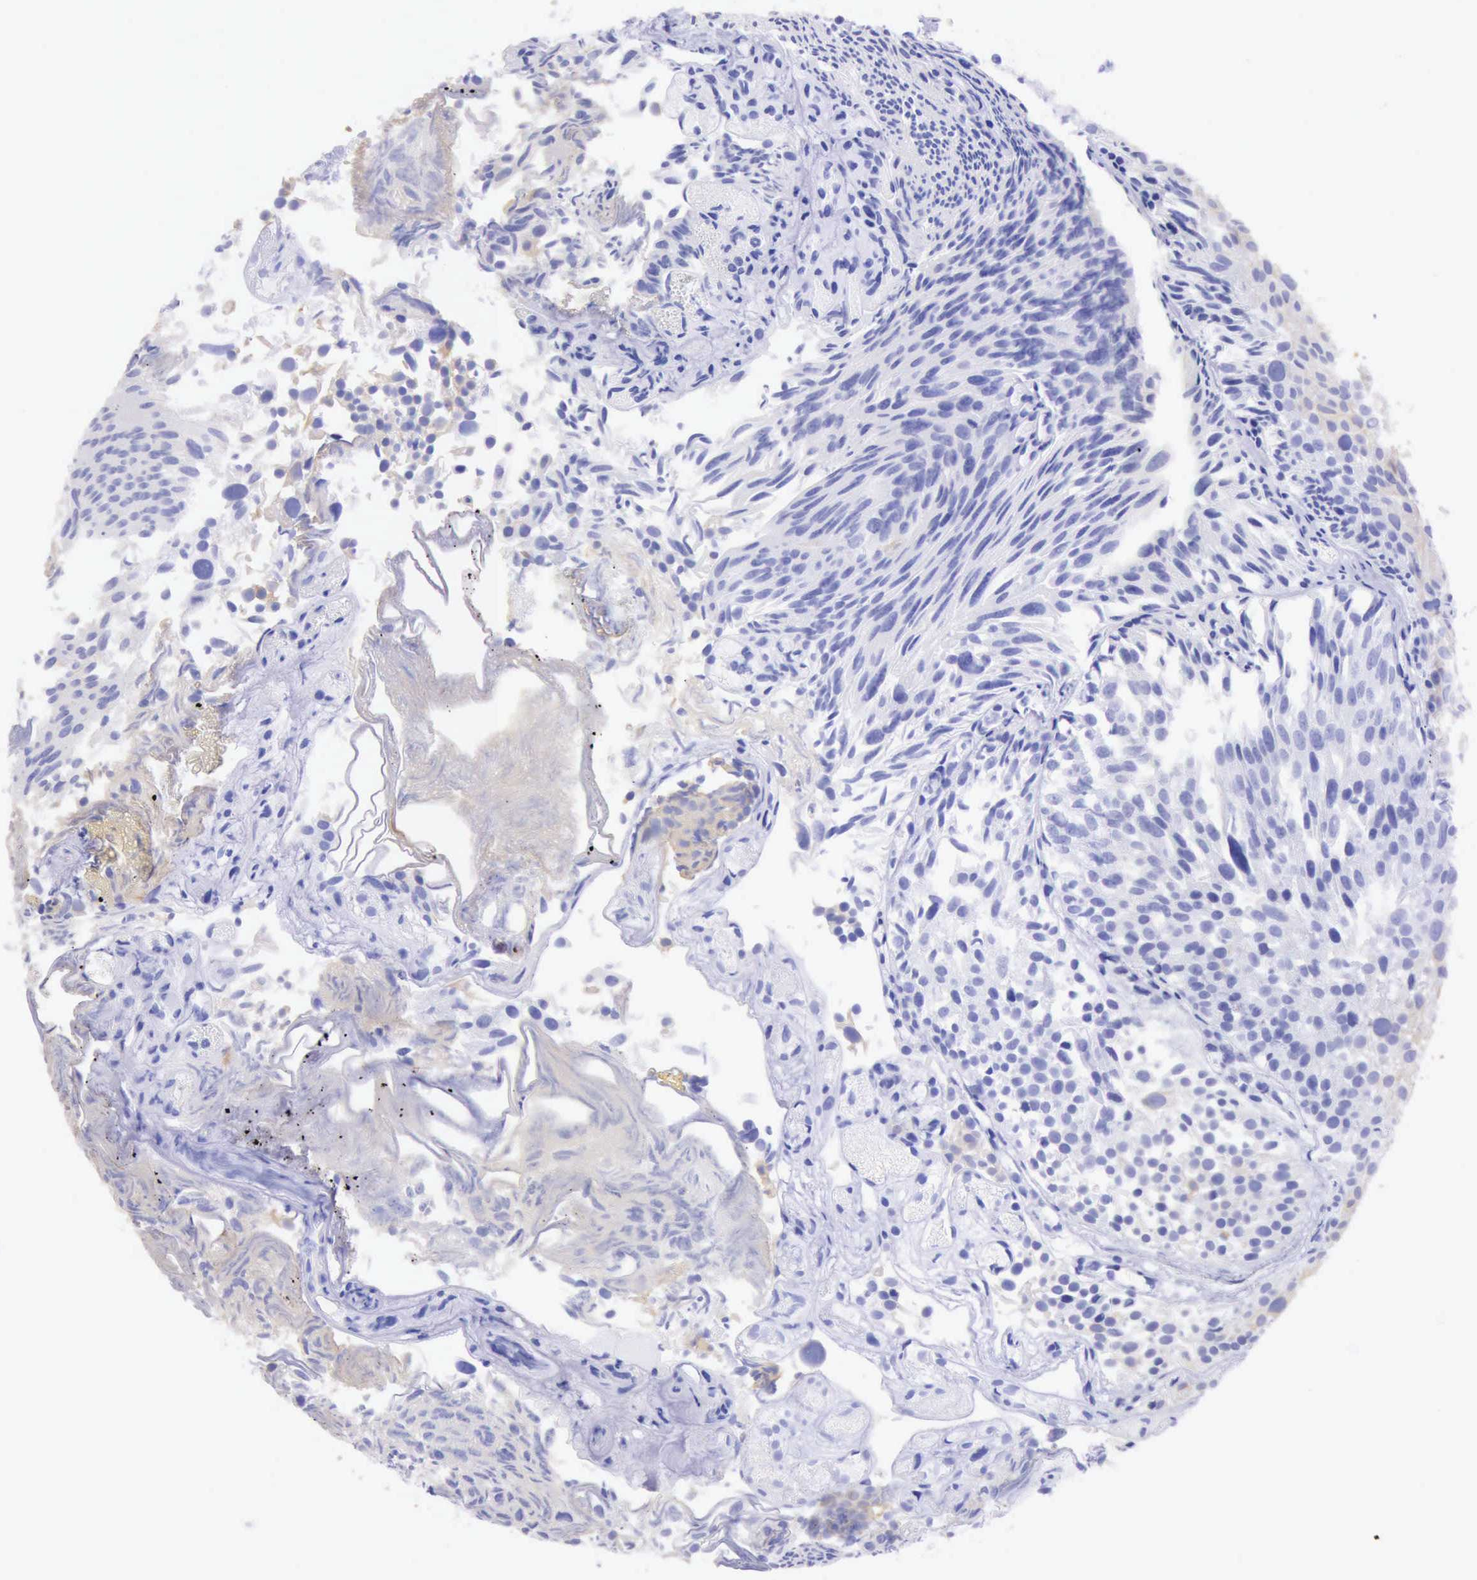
{"staining": {"intensity": "strong", "quantity": "25%-75%", "location": "cytoplasmic/membranous"}, "tissue": "urothelial cancer", "cell_type": "Tumor cells", "image_type": "cancer", "snomed": [{"axis": "morphology", "description": "Urothelial carcinoma, High grade"}, {"axis": "topography", "description": "Urinary bladder"}], "caption": "Protein expression analysis of human urothelial cancer reveals strong cytoplasmic/membranous positivity in approximately 25%-75% of tumor cells.", "gene": "KRT8", "patient": {"sex": "female", "age": 78}}